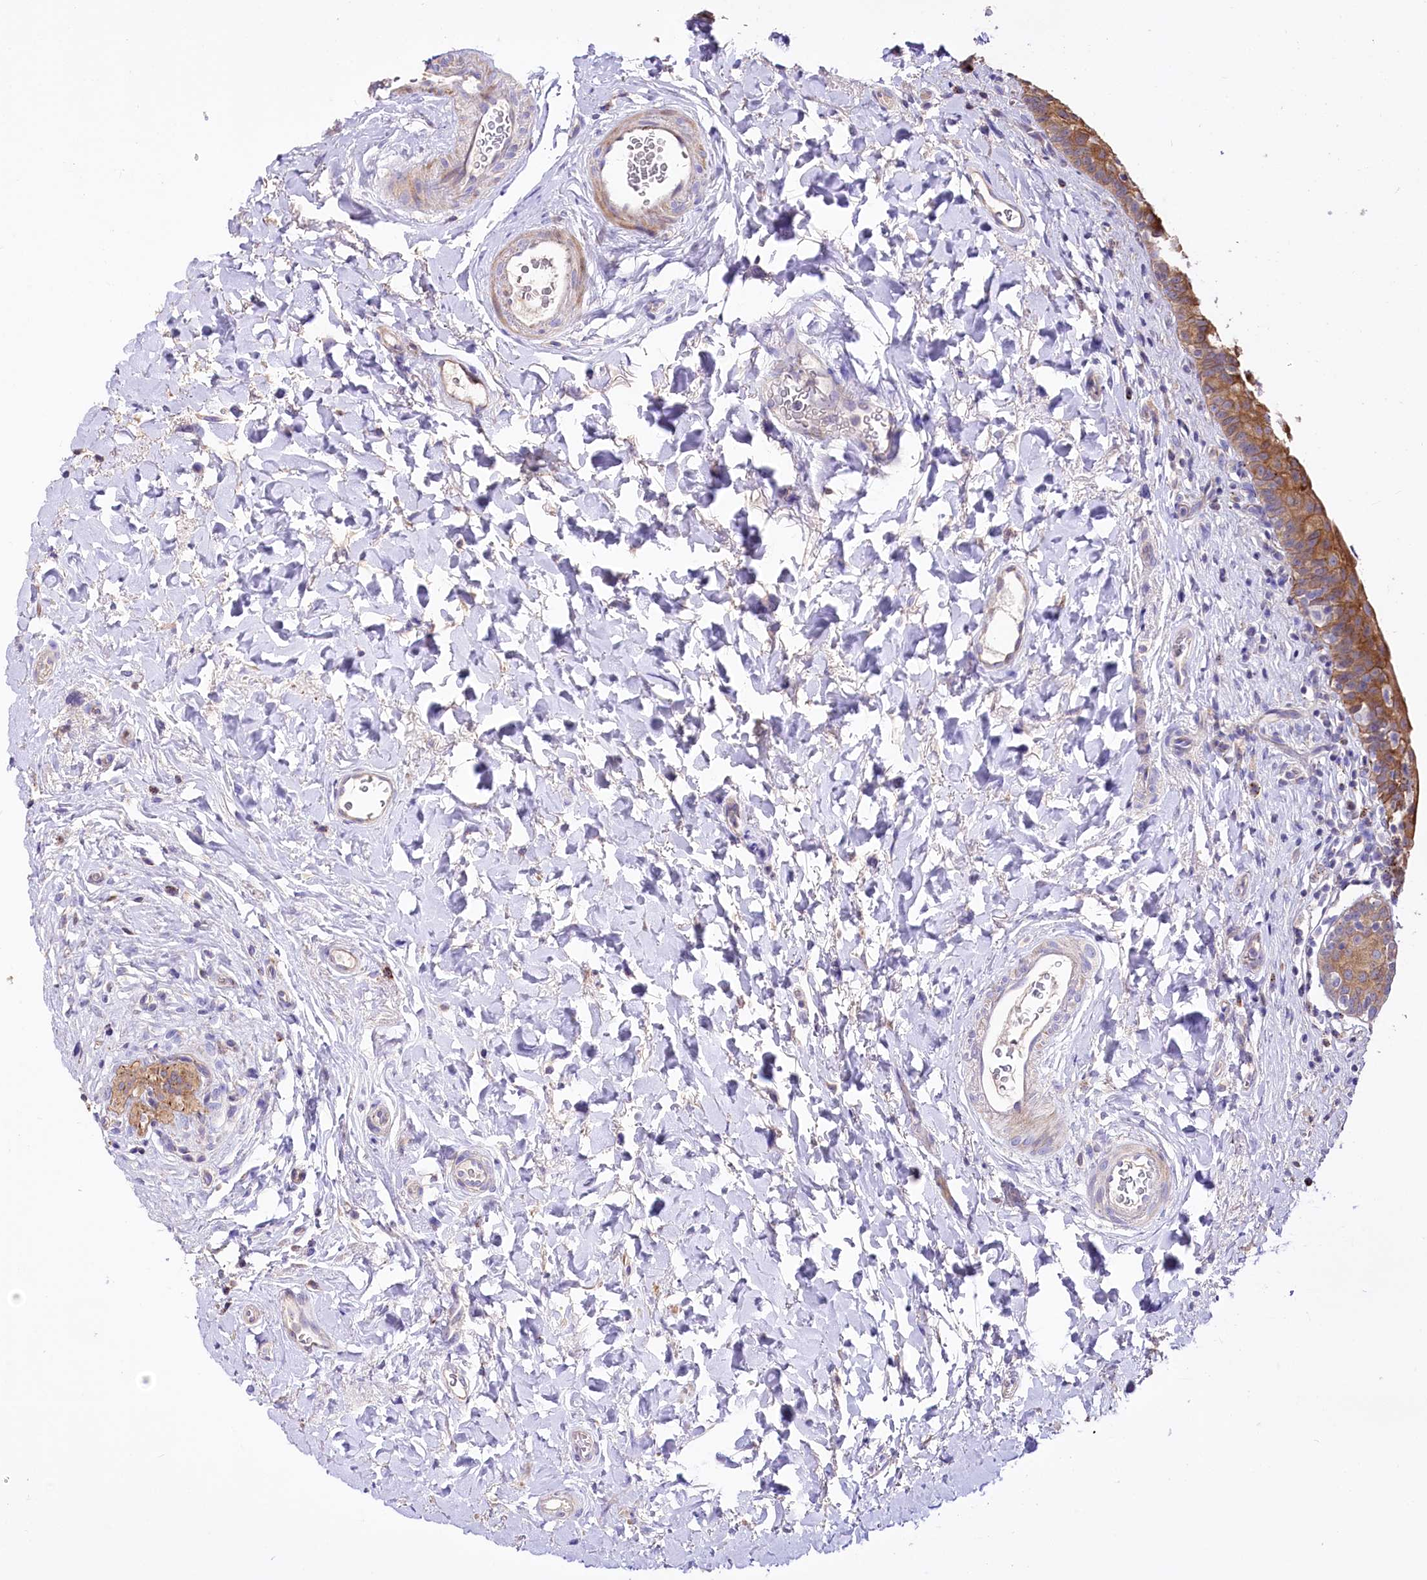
{"staining": {"intensity": "moderate", "quantity": ">75%", "location": "cytoplasmic/membranous"}, "tissue": "urinary bladder", "cell_type": "Urothelial cells", "image_type": "normal", "snomed": [{"axis": "morphology", "description": "Normal tissue, NOS"}, {"axis": "topography", "description": "Urinary bladder"}], "caption": "Brown immunohistochemical staining in unremarkable urinary bladder exhibits moderate cytoplasmic/membranous staining in approximately >75% of urothelial cells.", "gene": "PTER", "patient": {"sex": "male", "age": 83}}